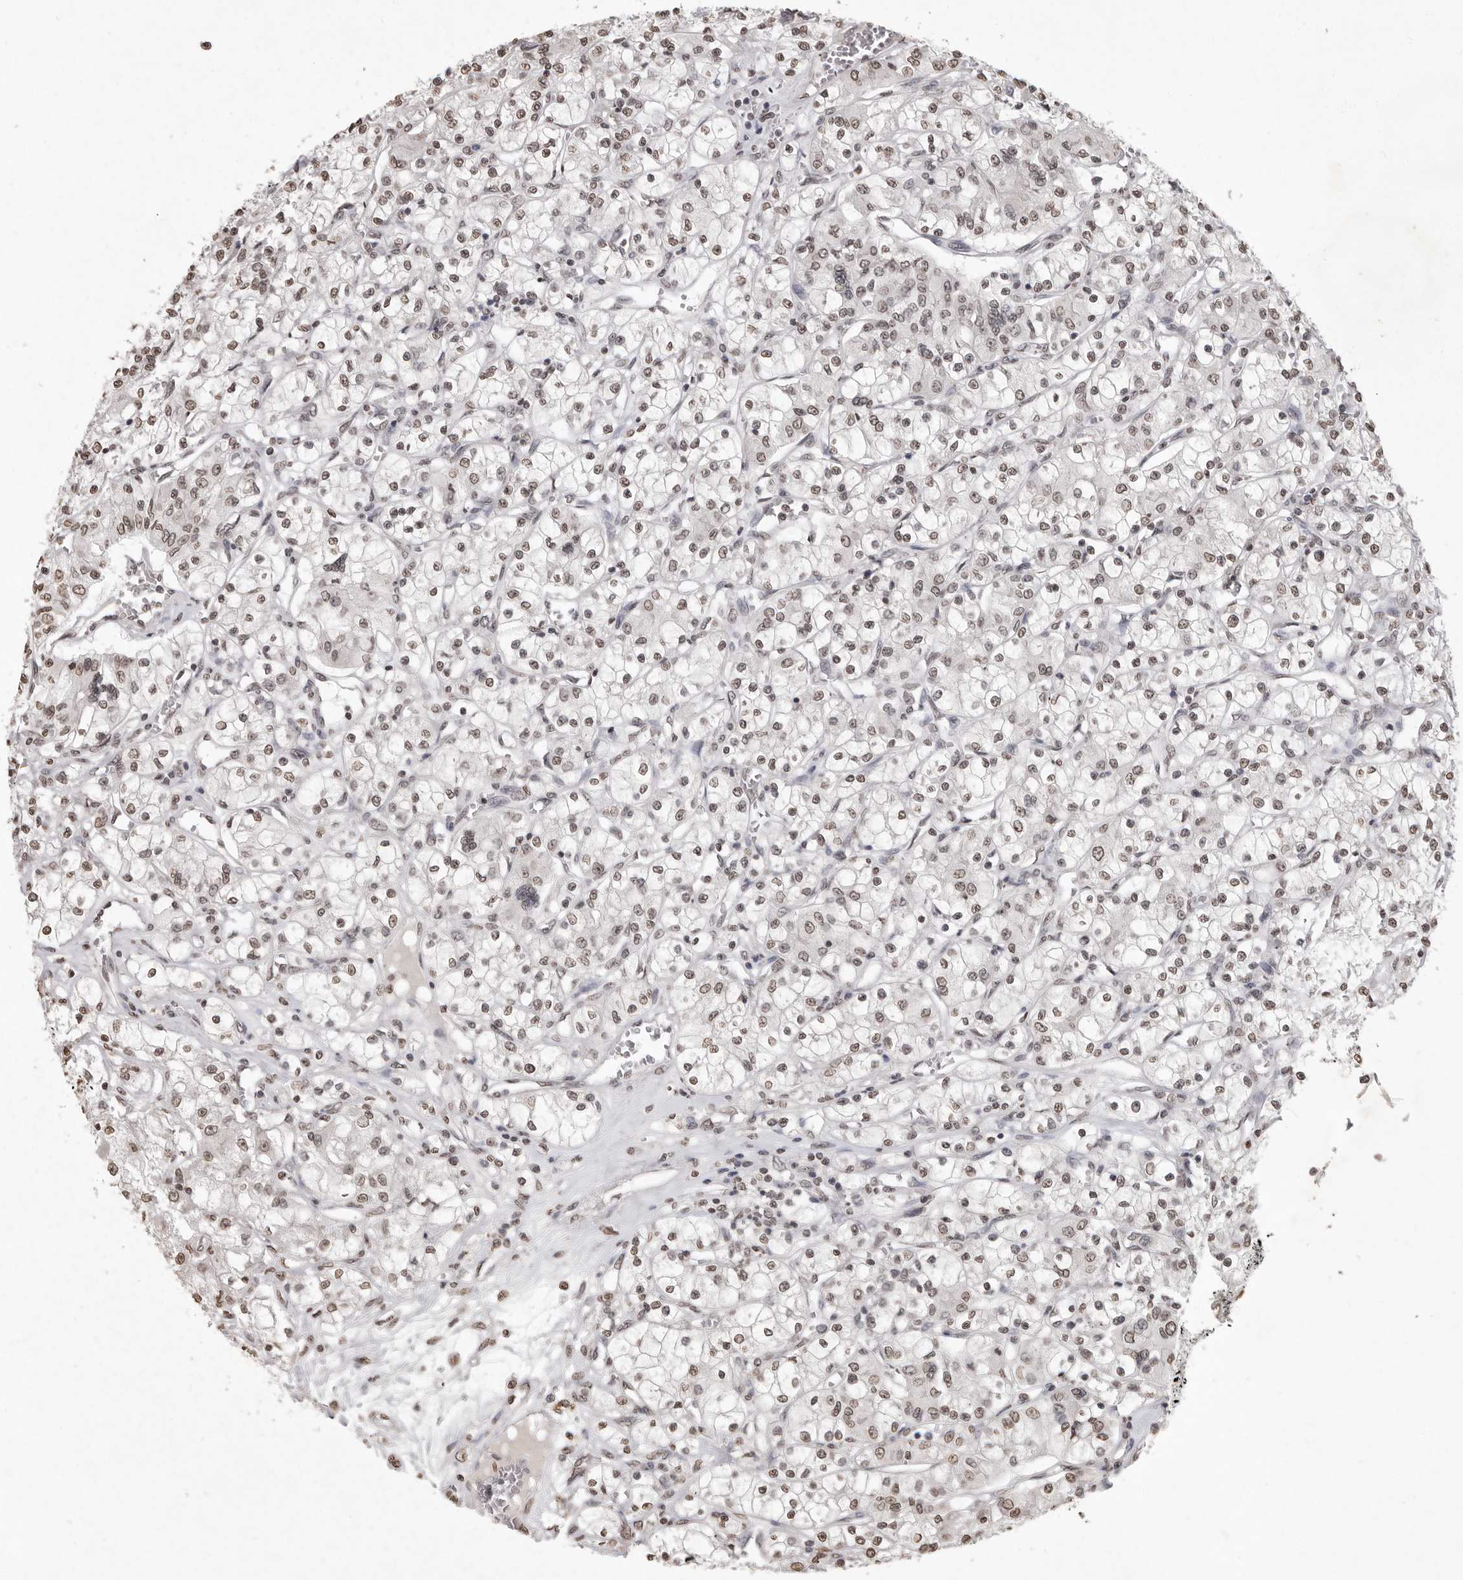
{"staining": {"intensity": "weak", "quantity": ">75%", "location": "nuclear"}, "tissue": "renal cancer", "cell_type": "Tumor cells", "image_type": "cancer", "snomed": [{"axis": "morphology", "description": "Adenocarcinoma, NOS"}, {"axis": "topography", "description": "Kidney"}], "caption": "Immunohistochemical staining of human renal cancer demonstrates low levels of weak nuclear positivity in about >75% of tumor cells. The protein is stained brown, and the nuclei are stained in blue (DAB (3,3'-diaminobenzidine) IHC with brightfield microscopy, high magnification).", "gene": "WDR45", "patient": {"sex": "female", "age": 59}}